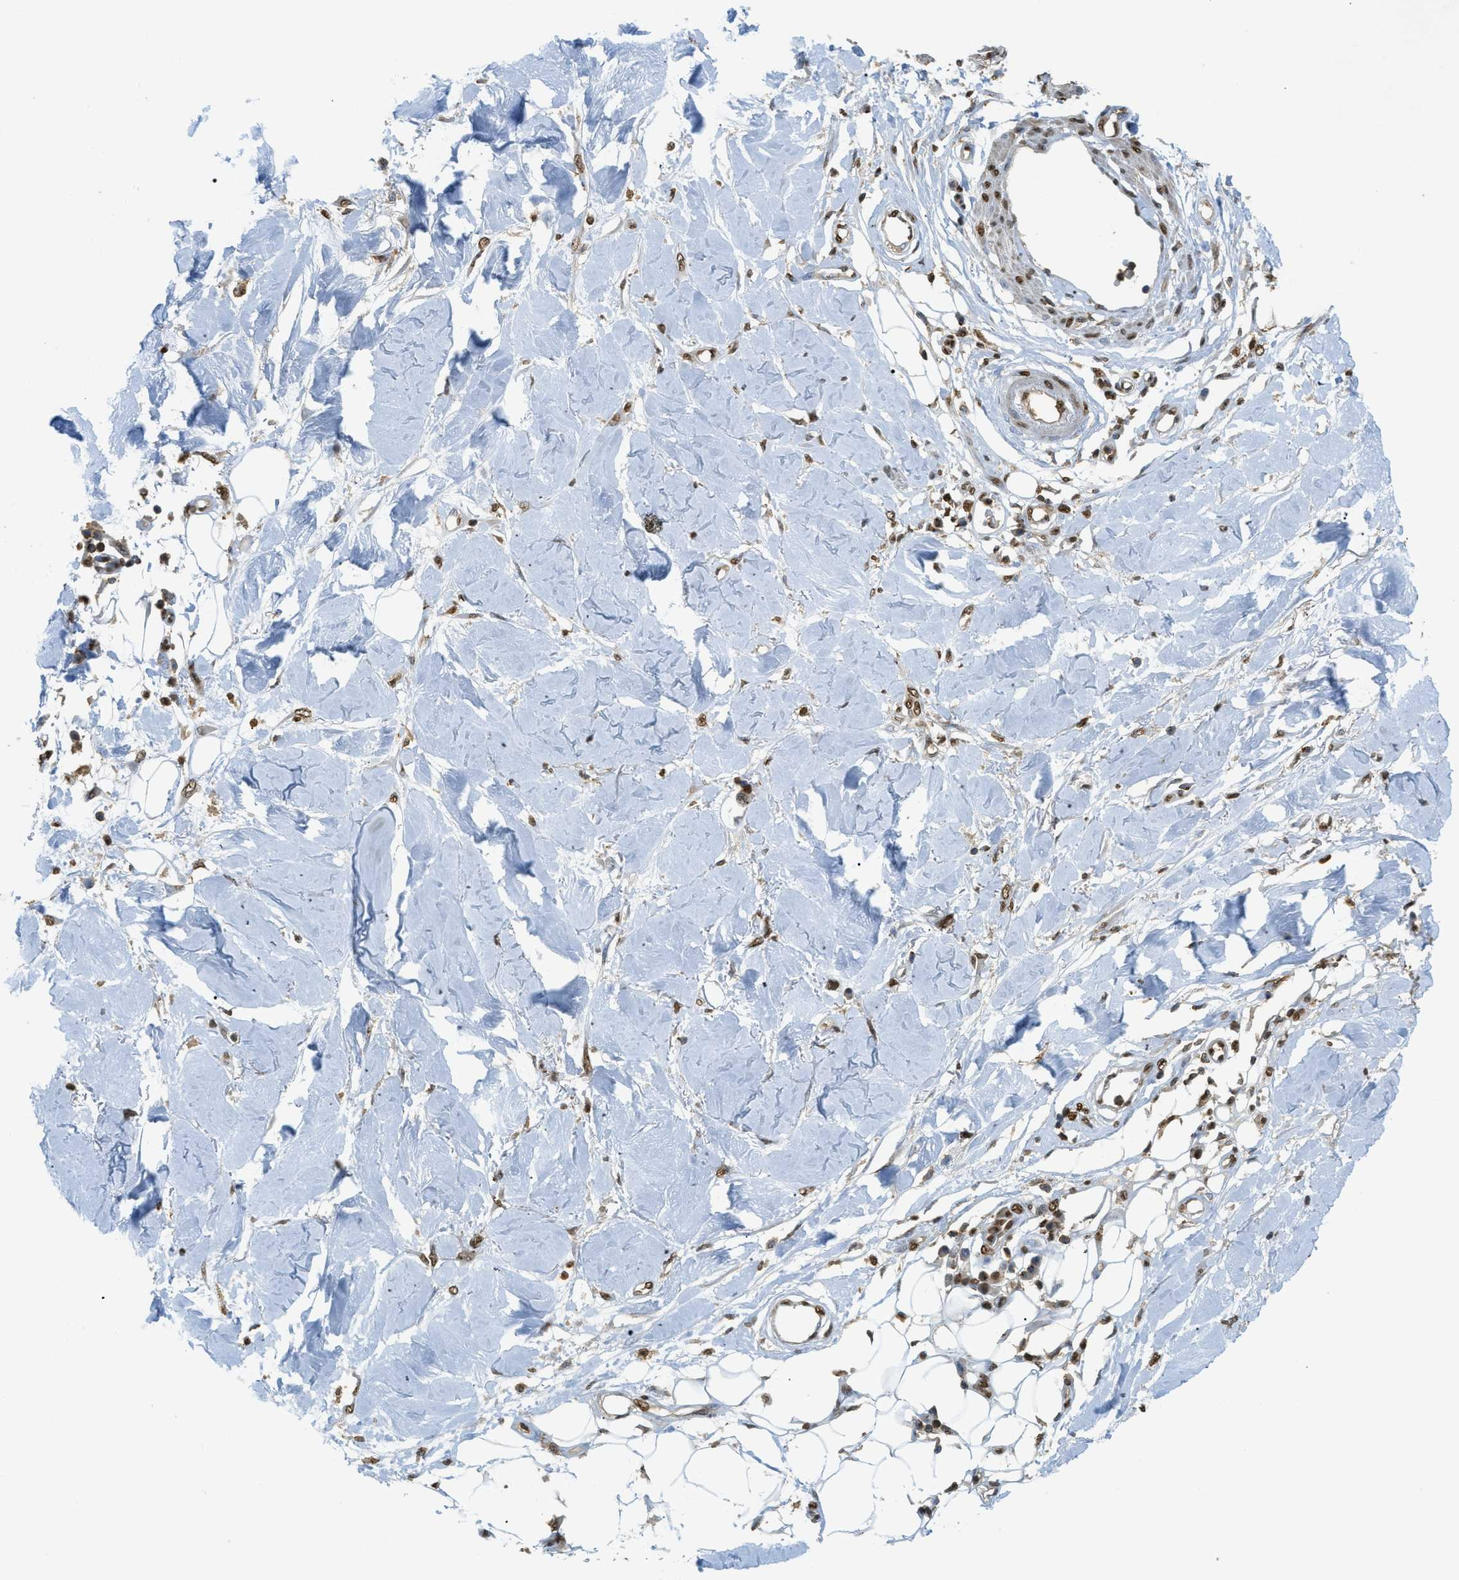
{"staining": {"intensity": "strong", "quantity": ">75%", "location": "nuclear"}, "tissue": "adipose tissue", "cell_type": "Adipocytes", "image_type": "normal", "snomed": [{"axis": "morphology", "description": "Normal tissue, NOS"}, {"axis": "morphology", "description": "Squamous cell carcinoma, NOS"}, {"axis": "topography", "description": "Skin"}, {"axis": "topography", "description": "Peripheral nerve tissue"}], "caption": "DAB (3,3'-diaminobenzidine) immunohistochemical staining of benign adipose tissue shows strong nuclear protein positivity in approximately >75% of adipocytes.", "gene": "NR5A2", "patient": {"sex": "male", "age": 83}}